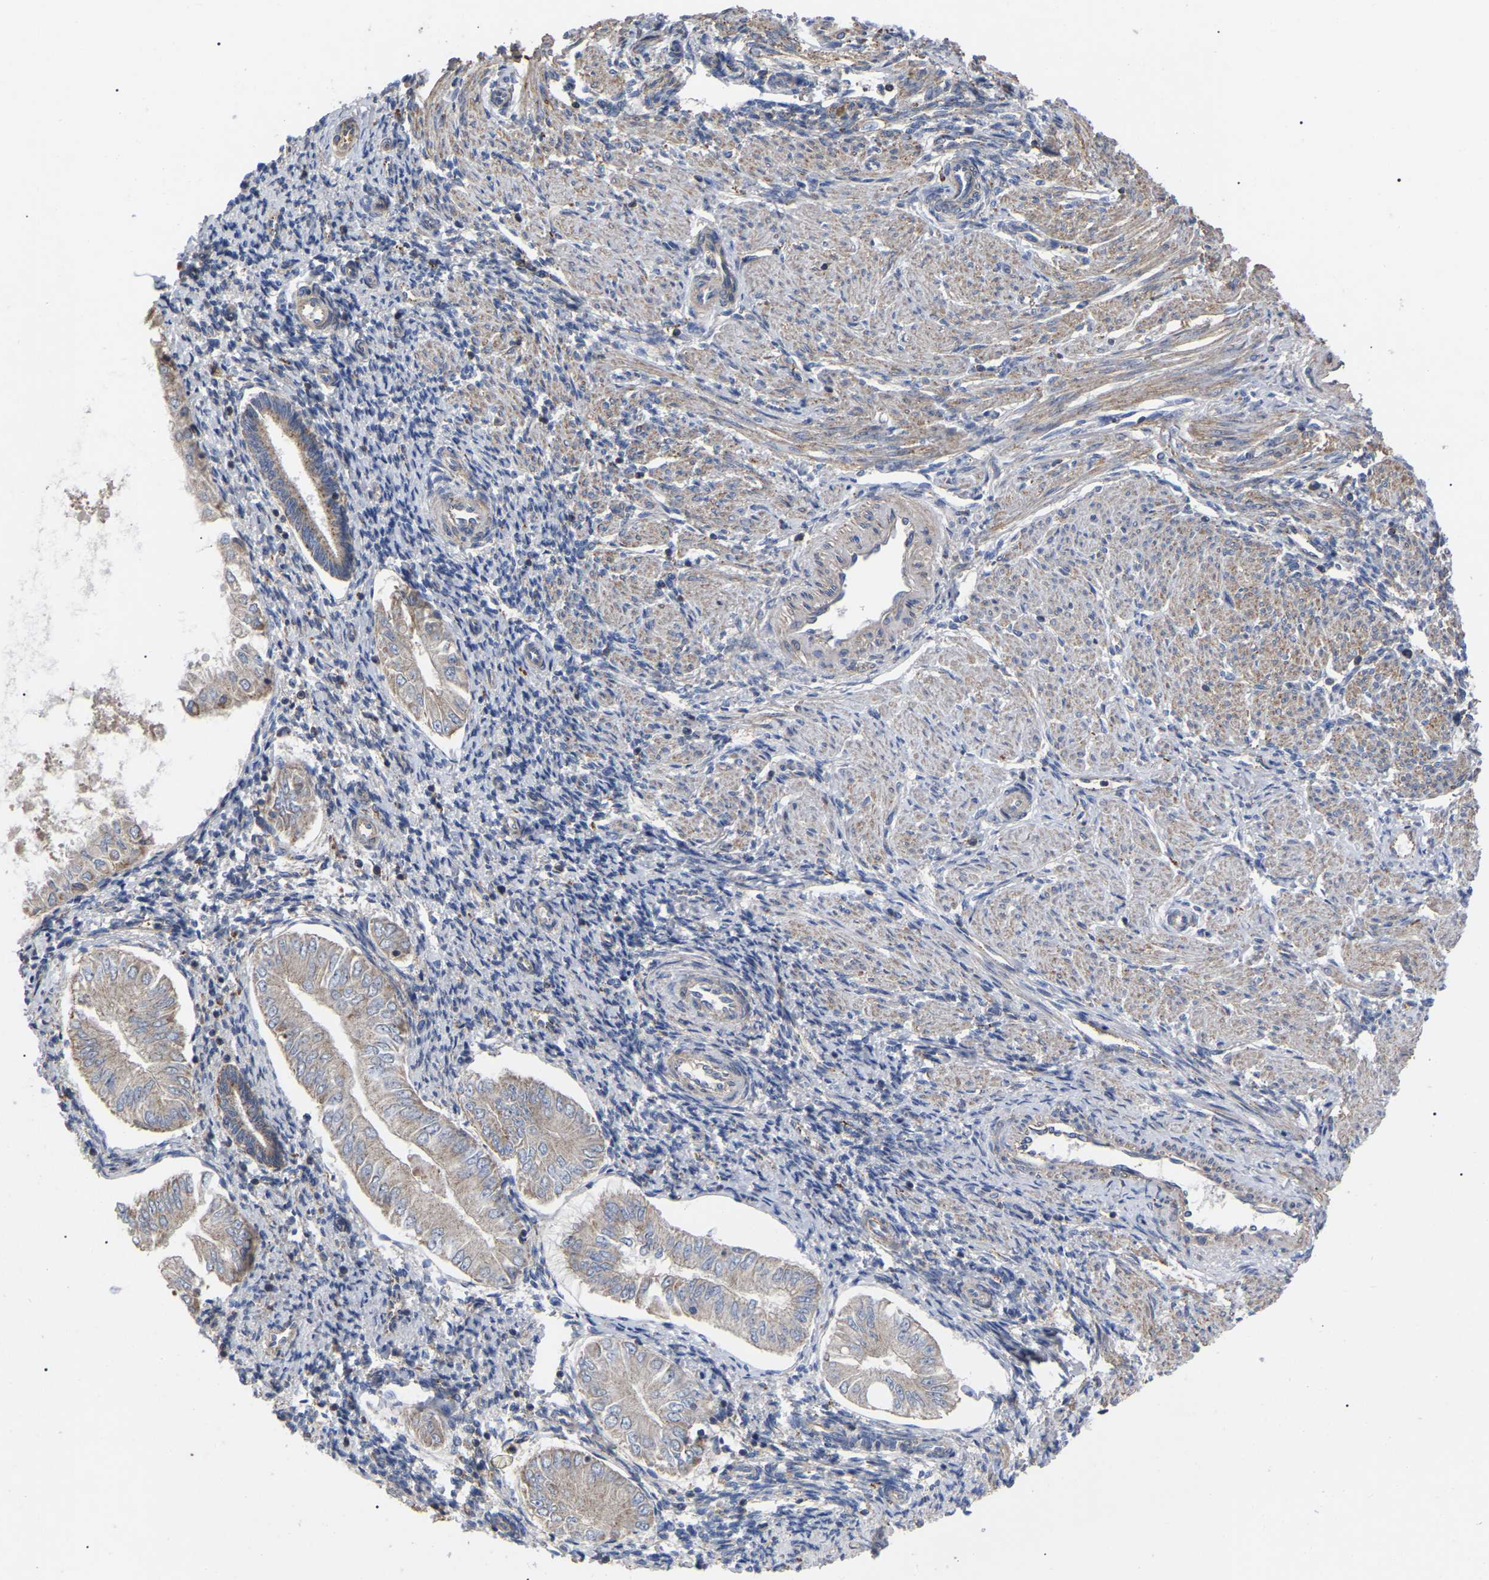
{"staining": {"intensity": "negative", "quantity": "none", "location": "none"}, "tissue": "endometrial cancer", "cell_type": "Tumor cells", "image_type": "cancer", "snomed": [{"axis": "morphology", "description": "Adenocarcinoma, NOS"}, {"axis": "topography", "description": "Endometrium"}], "caption": "This is an IHC histopathology image of human endometrial adenocarcinoma. There is no staining in tumor cells.", "gene": "FAM171A2", "patient": {"sex": "female", "age": 53}}